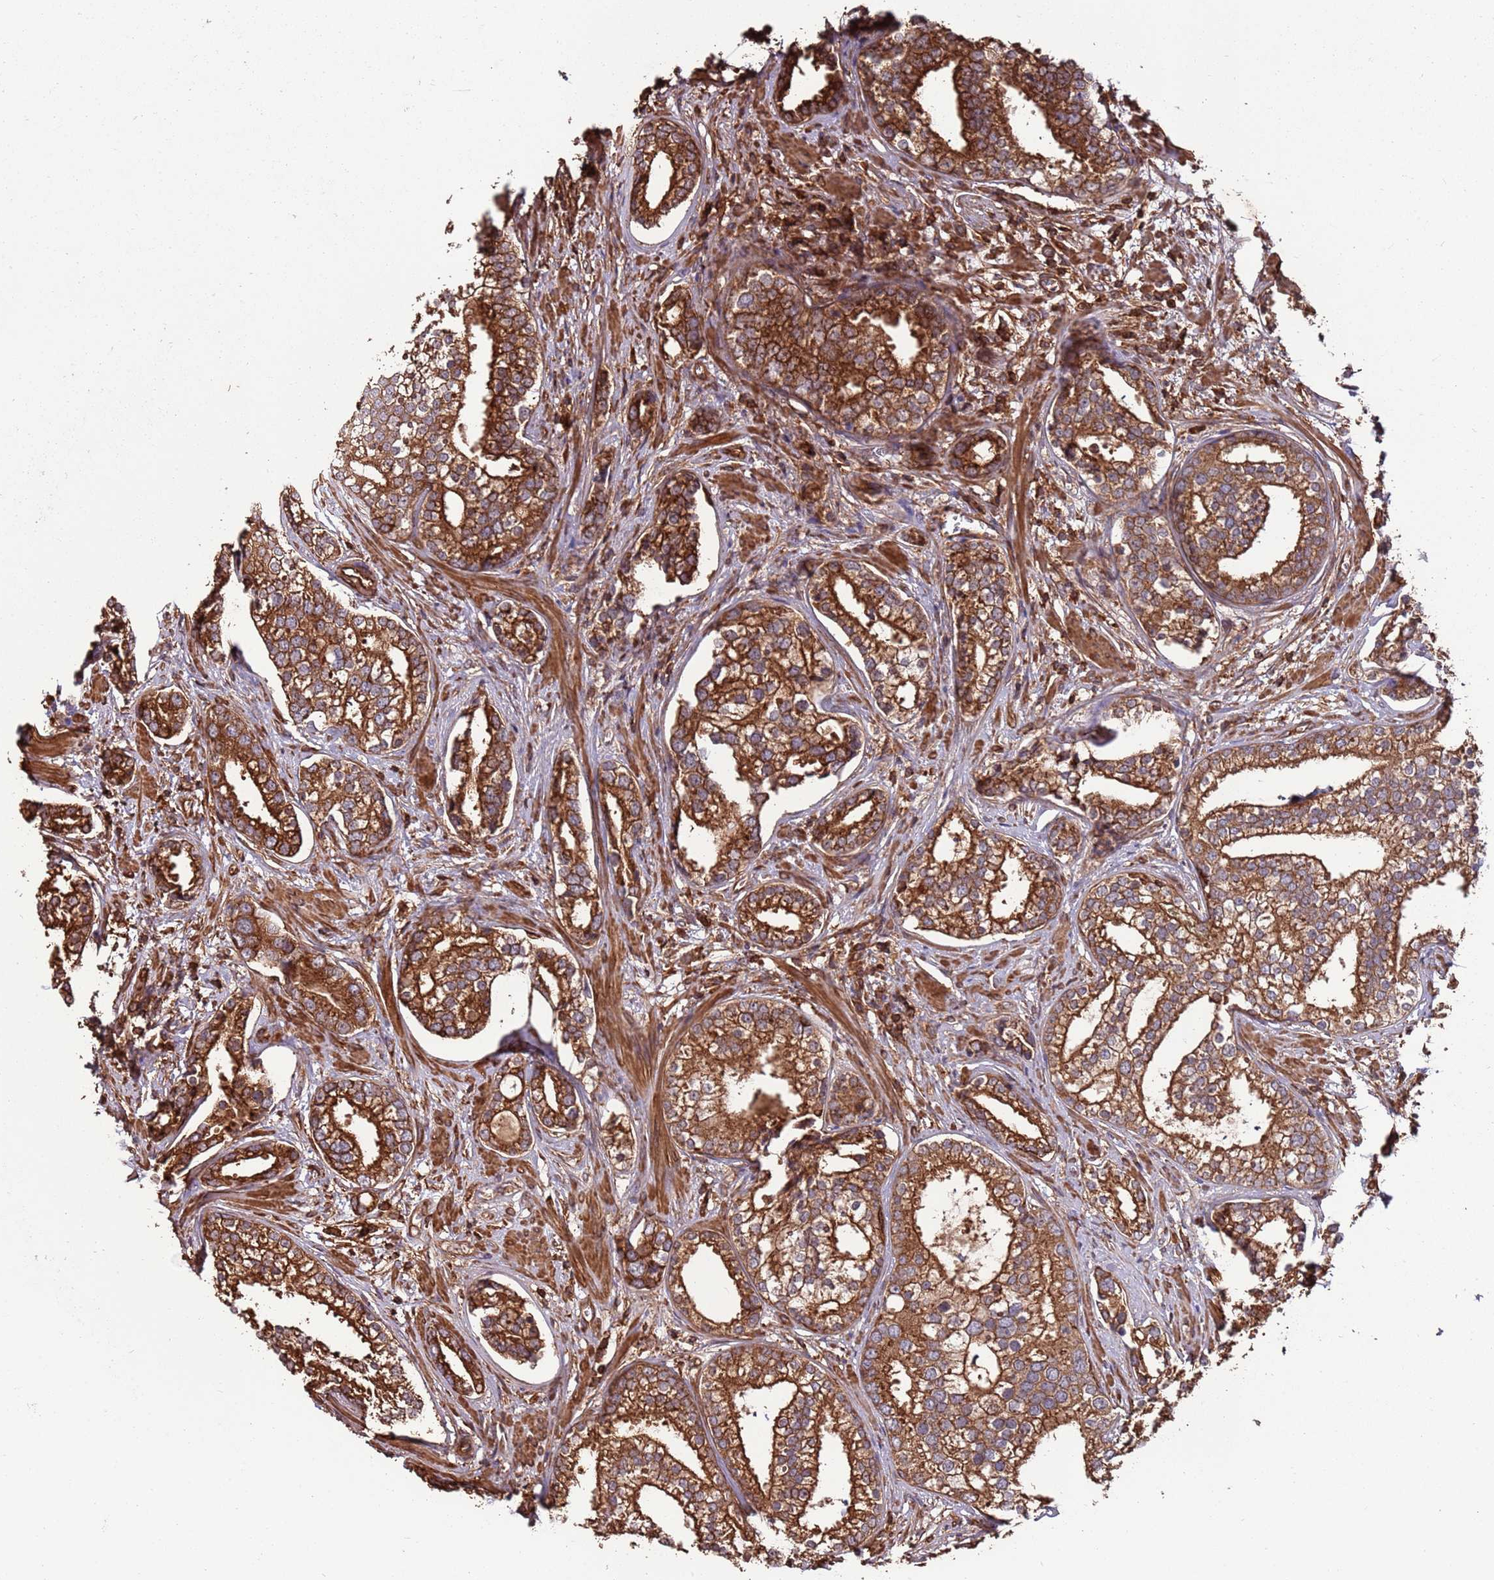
{"staining": {"intensity": "strong", "quantity": ">75%", "location": "cytoplasmic/membranous"}, "tissue": "prostate cancer", "cell_type": "Tumor cells", "image_type": "cancer", "snomed": [{"axis": "morphology", "description": "Adenocarcinoma, High grade"}, {"axis": "topography", "description": "Prostate"}], "caption": "A high-resolution micrograph shows immunohistochemistry (IHC) staining of prostate adenocarcinoma (high-grade), which demonstrates strong cytoplasmic/membranous expression in about >75% of tumor cells. (IHC, brightfield microscopy, high magnification).", "gene": "ACVR2A", "patient": {"sex": "male", "age": 75}}